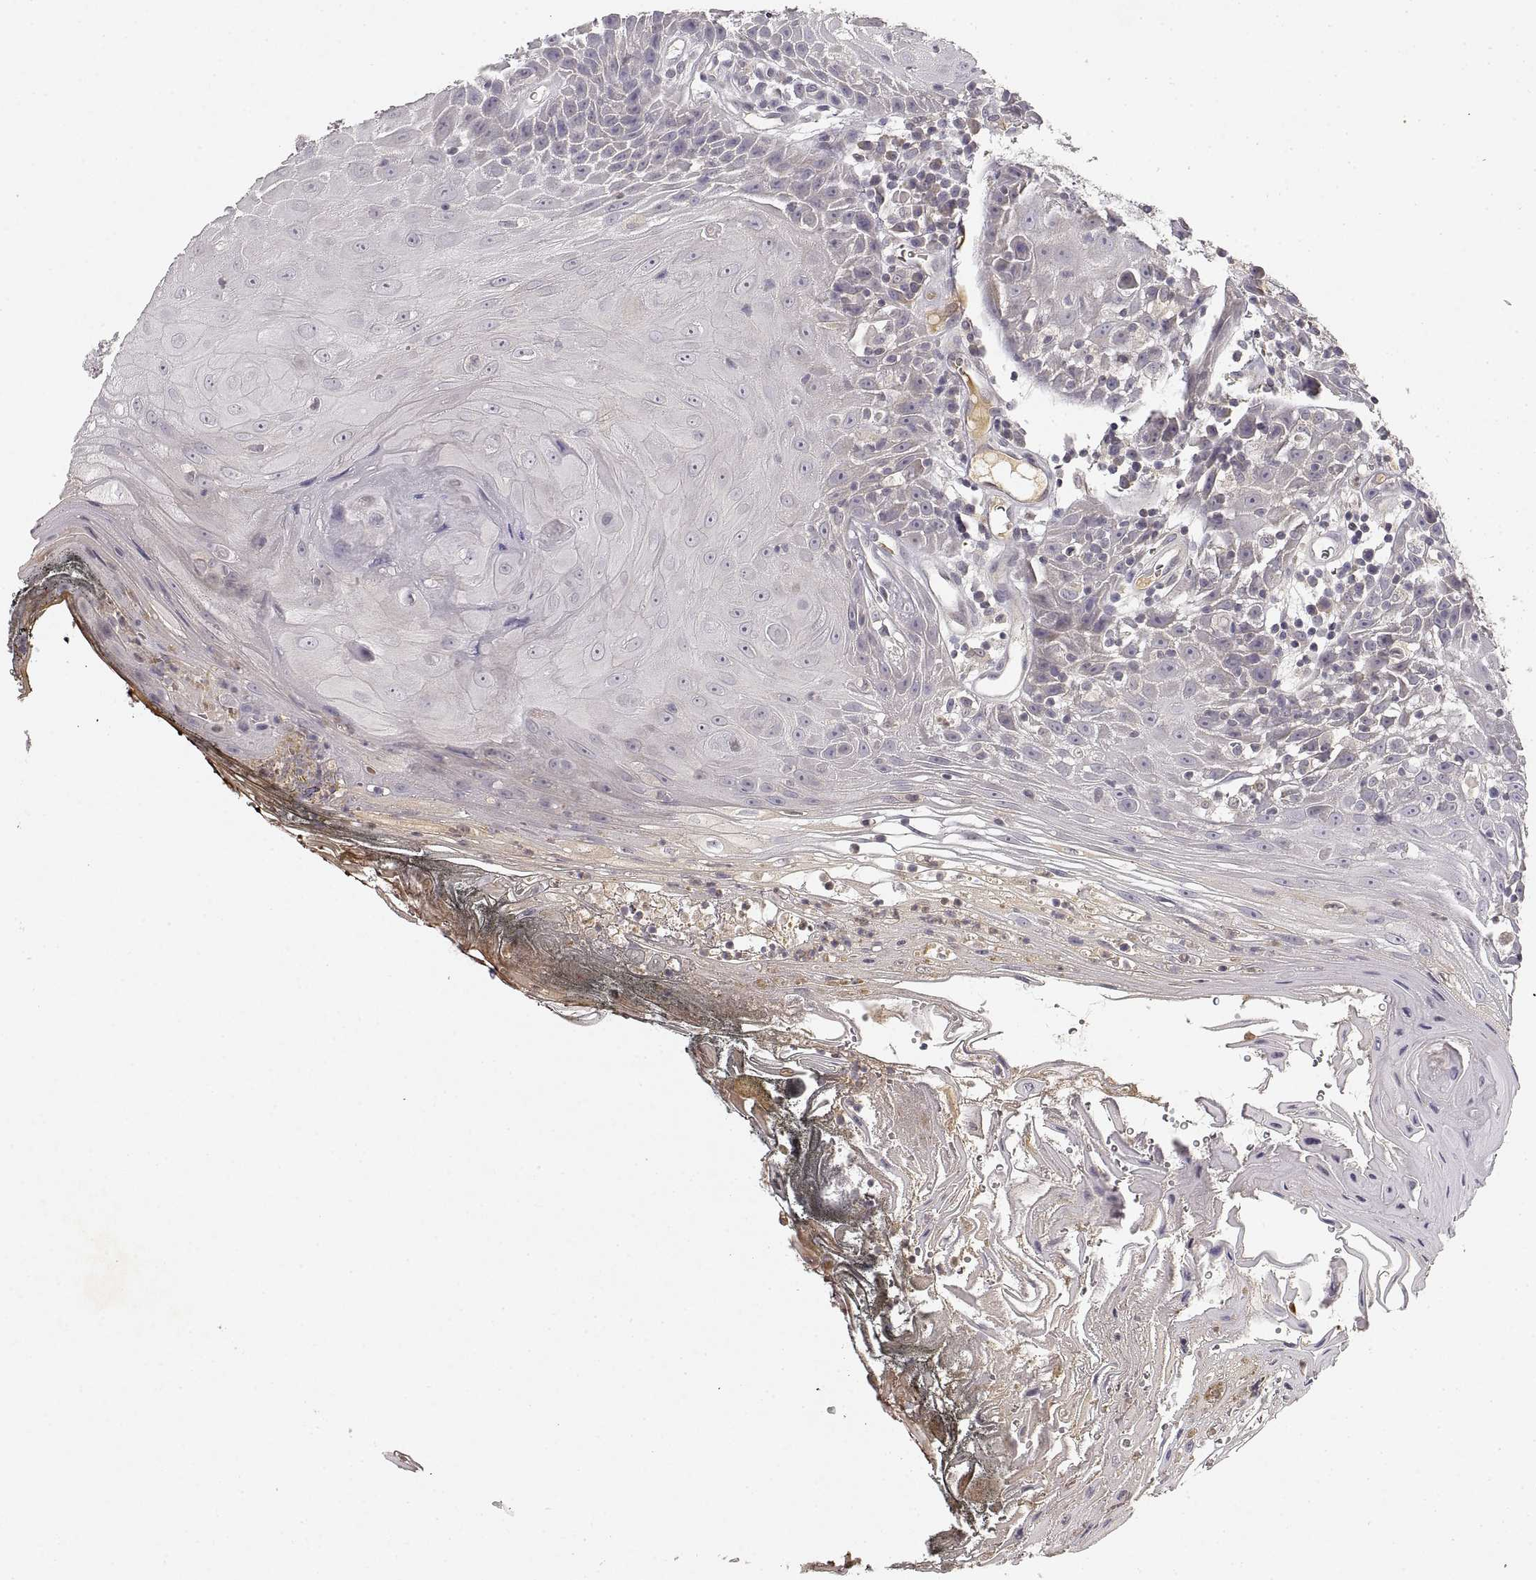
{"staining": {"intensity": "negative", "quantity": "none", "location": "none"}, "tissue": "head and neck cancer", "cell_type": "Tumor cells", "image_type": "cancer", "snomed": [{"axis": "morphology", "description": "Squamous cell carcinoma, NOS"}, {"axis": "topography", "description": "Head-Neck"}], "caption": "IHC of human head and neck cancer reveals no expression in tumor cells.", "gene": "RUNDC3A", "patient": {"sex": "male", "age": 52}}